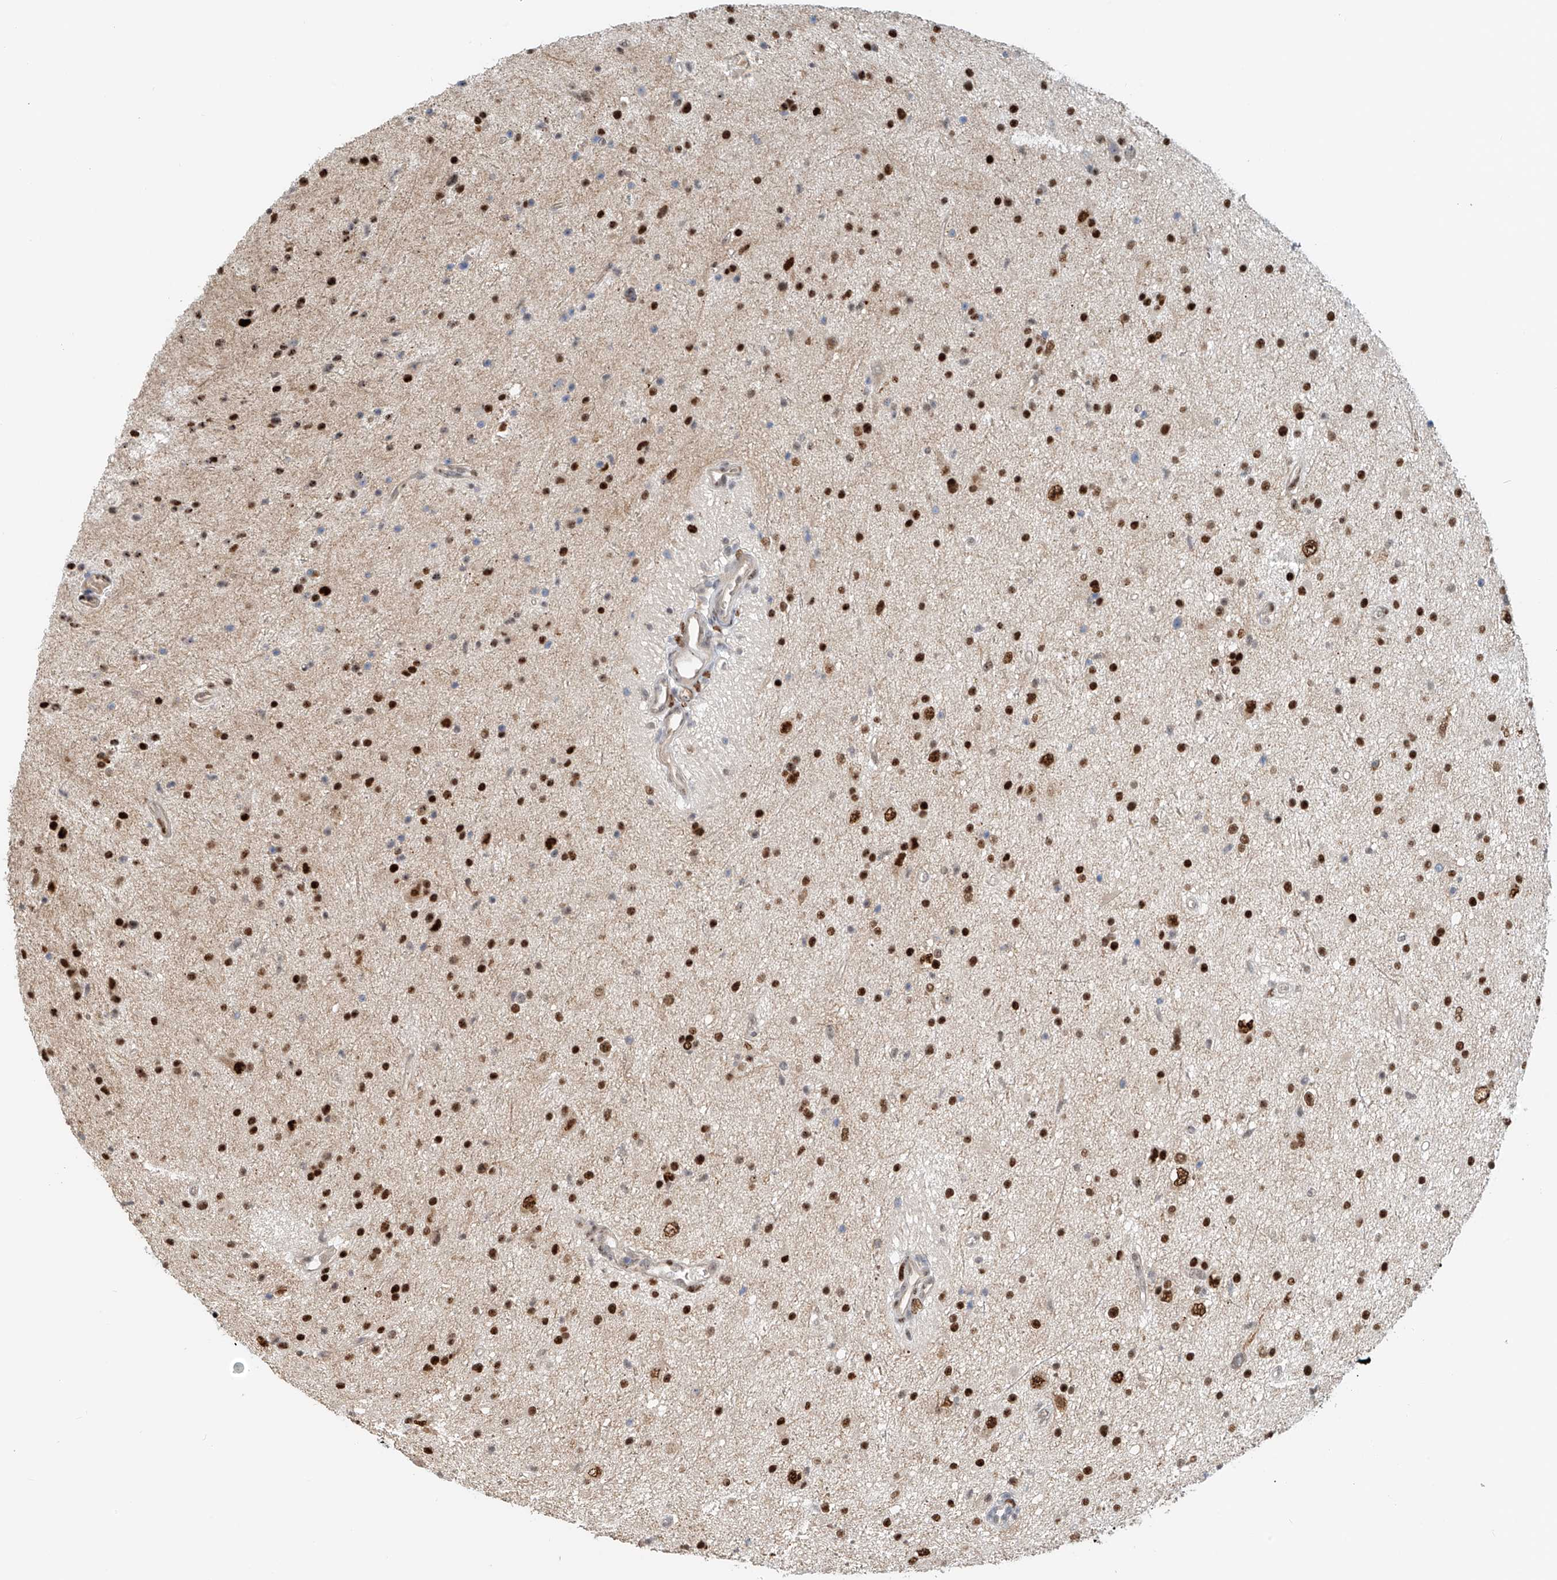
{"staining": {"intensity": "strong", "quantity": ">75%", "location": "nuclear"}, "tissue": "glioma", "cell_type": "Tumor cells", "image_type": "cancer", "snomed": [{"axis": "morphology", "description": "Glioma, malignant, Low grade"}, {"axis": "topography", "description": "Cerebral cortex"}], "caption": "Tumor cells exhibit high levels of strong nuclear staining in about >75% of cells in low-grade glioma (malignant).", "gene": "ZNF514", "patient": {"sex": "female", "age": 39}}